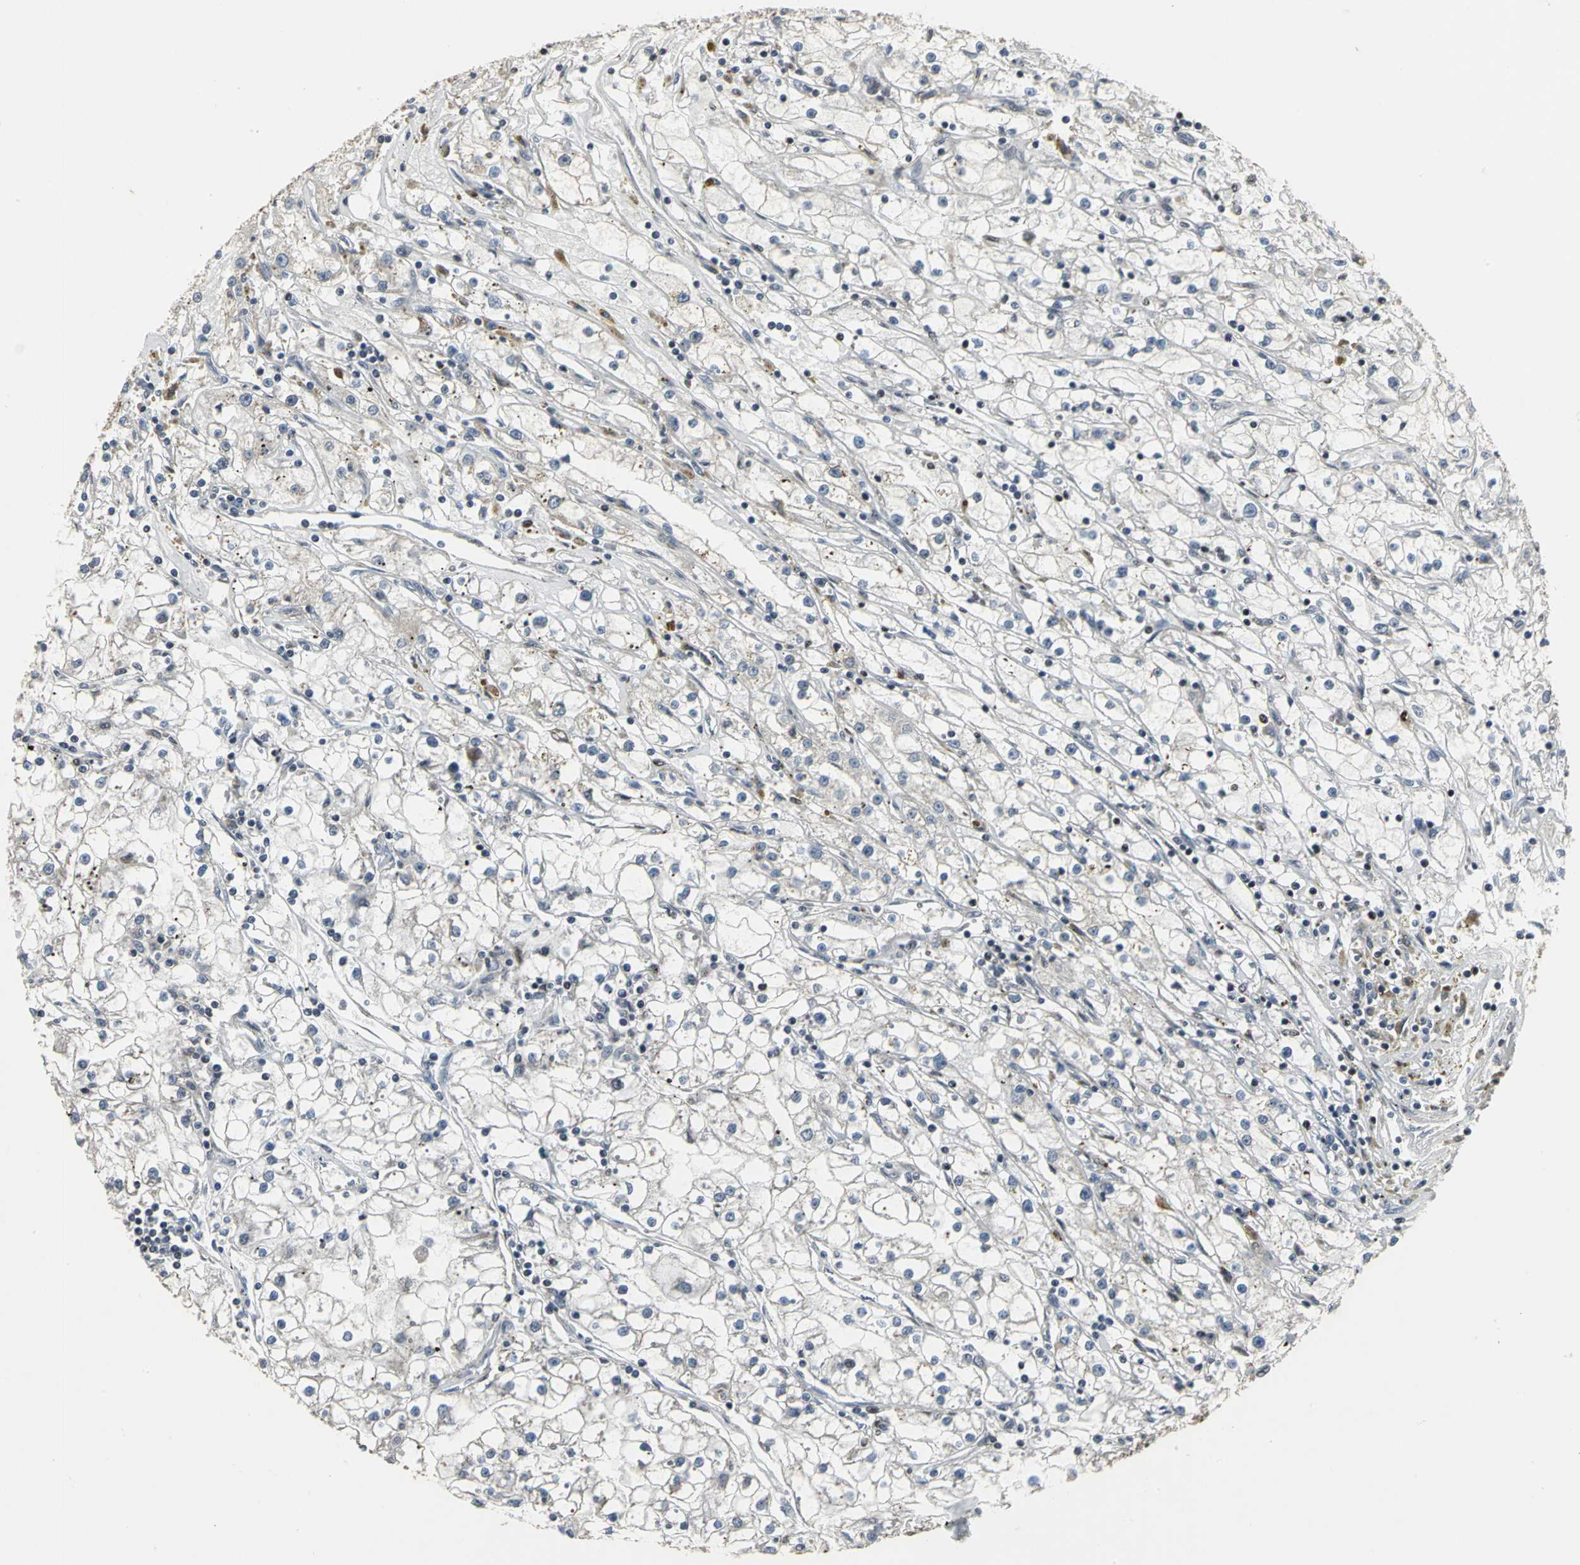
{"staining": {"intensity": "negative", "quantity": "none", "location": "none"}, "tissue": "renal cancer", "cell_type": "Tumor cells", "image_type": "cancer", "snomed": [{"axis": "morphology", "description": "Adenocarcinoma, NOS"}, {"axis": "topography", "description": "Kidney"}], "caption": "Photomicrograph shows no protein staining in tumor cells of renal adenocarcinoma tissue. (Stains: DAB immunohistochemistry (IHC) with hematoxylin counter stain, Microscopy: brightfield microscopy at high magnification).", "gene": "SRF", "patient": {"sex": "male", "age": 56}}